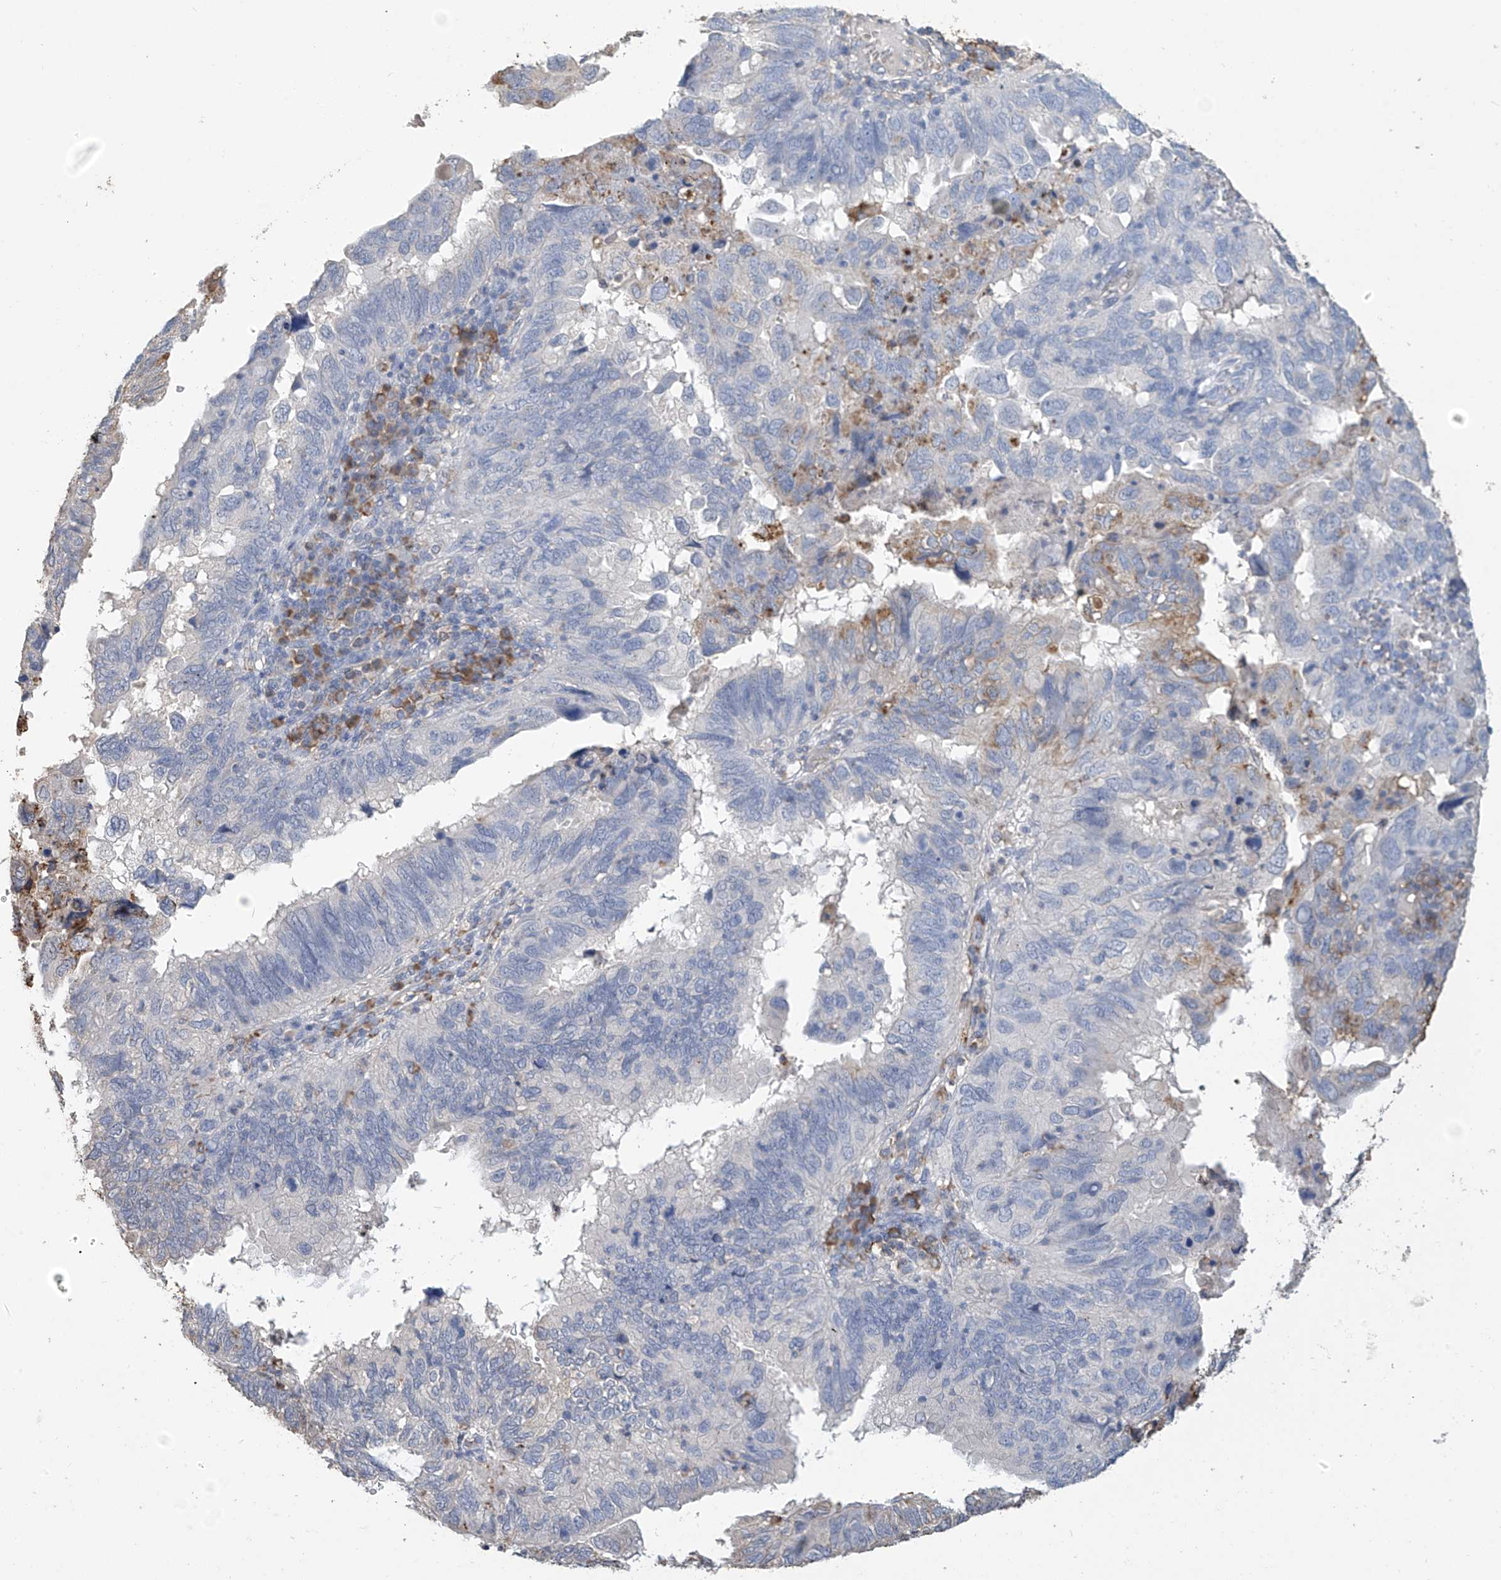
{"staining": {"intensity": "negative", "quantity": "none", "location": "none"}, "tissue": "endometrial cancer", "cell_type": "Tumor cells", "image_type": "cancer", "snomed": [{"axis": "morphology", "description": "Adenocarcinoma, NOS"}, {"axis": "topography", "description": "Uterus"}], "caption": "Immunohistochemistry (IHC) micrograph of adenocarcinoma (endometrial) stained for a protein (brown), which demonstrates no staining in tumor cells.", "gene": "OGT", "patient": {"sex": "female", "age": 77}}